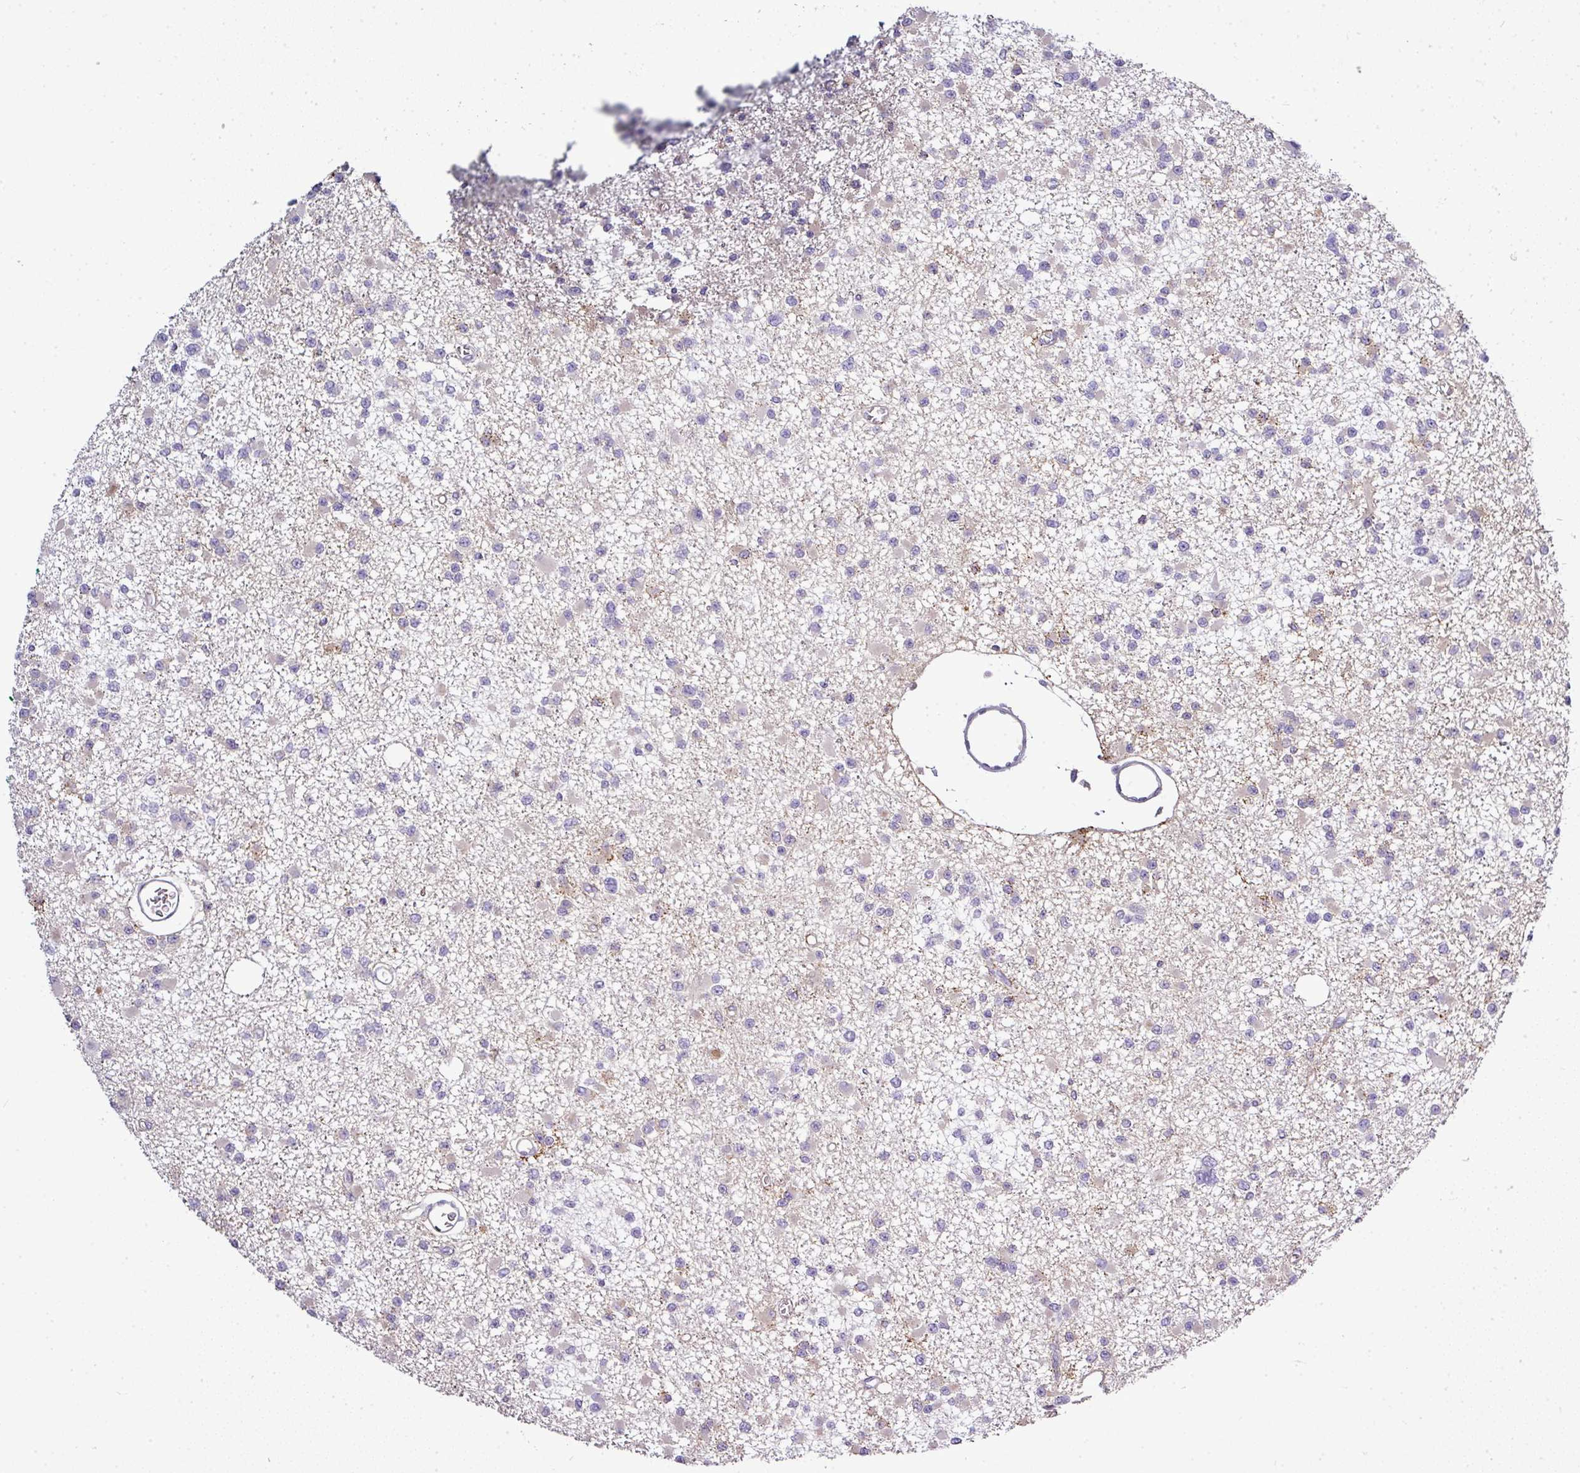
{"staining": {"intensity": "negative", "quantity": "none", "location": "none"}, "tissue": "glioma", "cell_type": "Tumor cells", "image_type": "cancer", "snomed": [{"axis": "morphology", "description": "Glioma, malignant, Low grade"}, {"axis": "topography", "description": "Brain"}], "caption": "A micrograph of malignant glioma (low-grade) stained for a protein demonstrates no brown staining in tumor cells.", "gene": "CAB39L", "patient": {"sex": "female", "age": 22}}